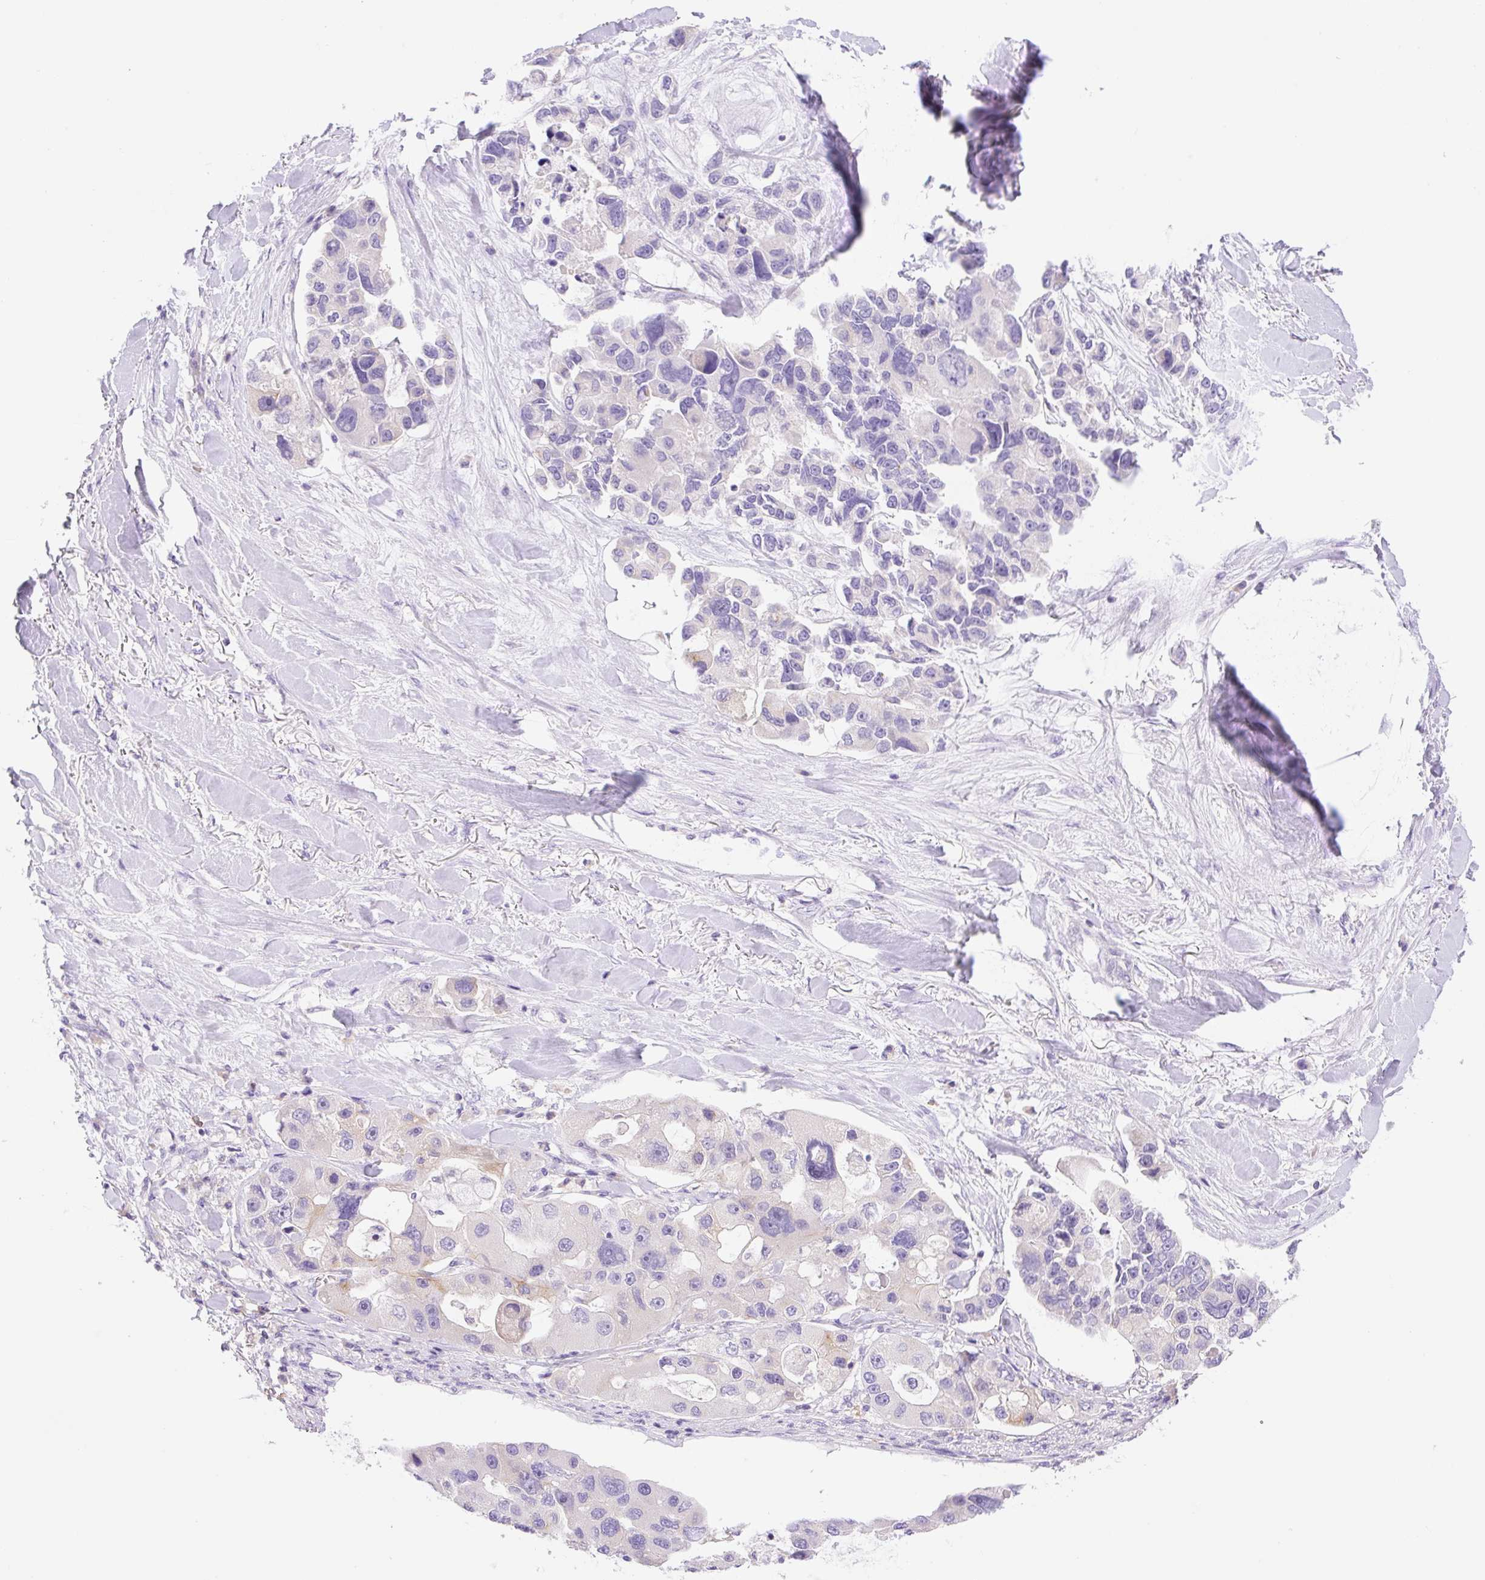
{"staining": {"intensity": "negative", "quantity": "none", "location": "none"}, "tissue": "lung cancer", "cell_type": "Tumor cells", "image_type": "cancer", "snomed": [{"axis": "morphology", "description": "Adenocarcinoma, NOS"}, {"axis": "topography", "description": "Lung"}], "caption": "Tumor cells show no significant protein positivity in adenocarcinoma (lung).", "gene": "DENND5A", "patient": {"sex": "female", "age": 54}}